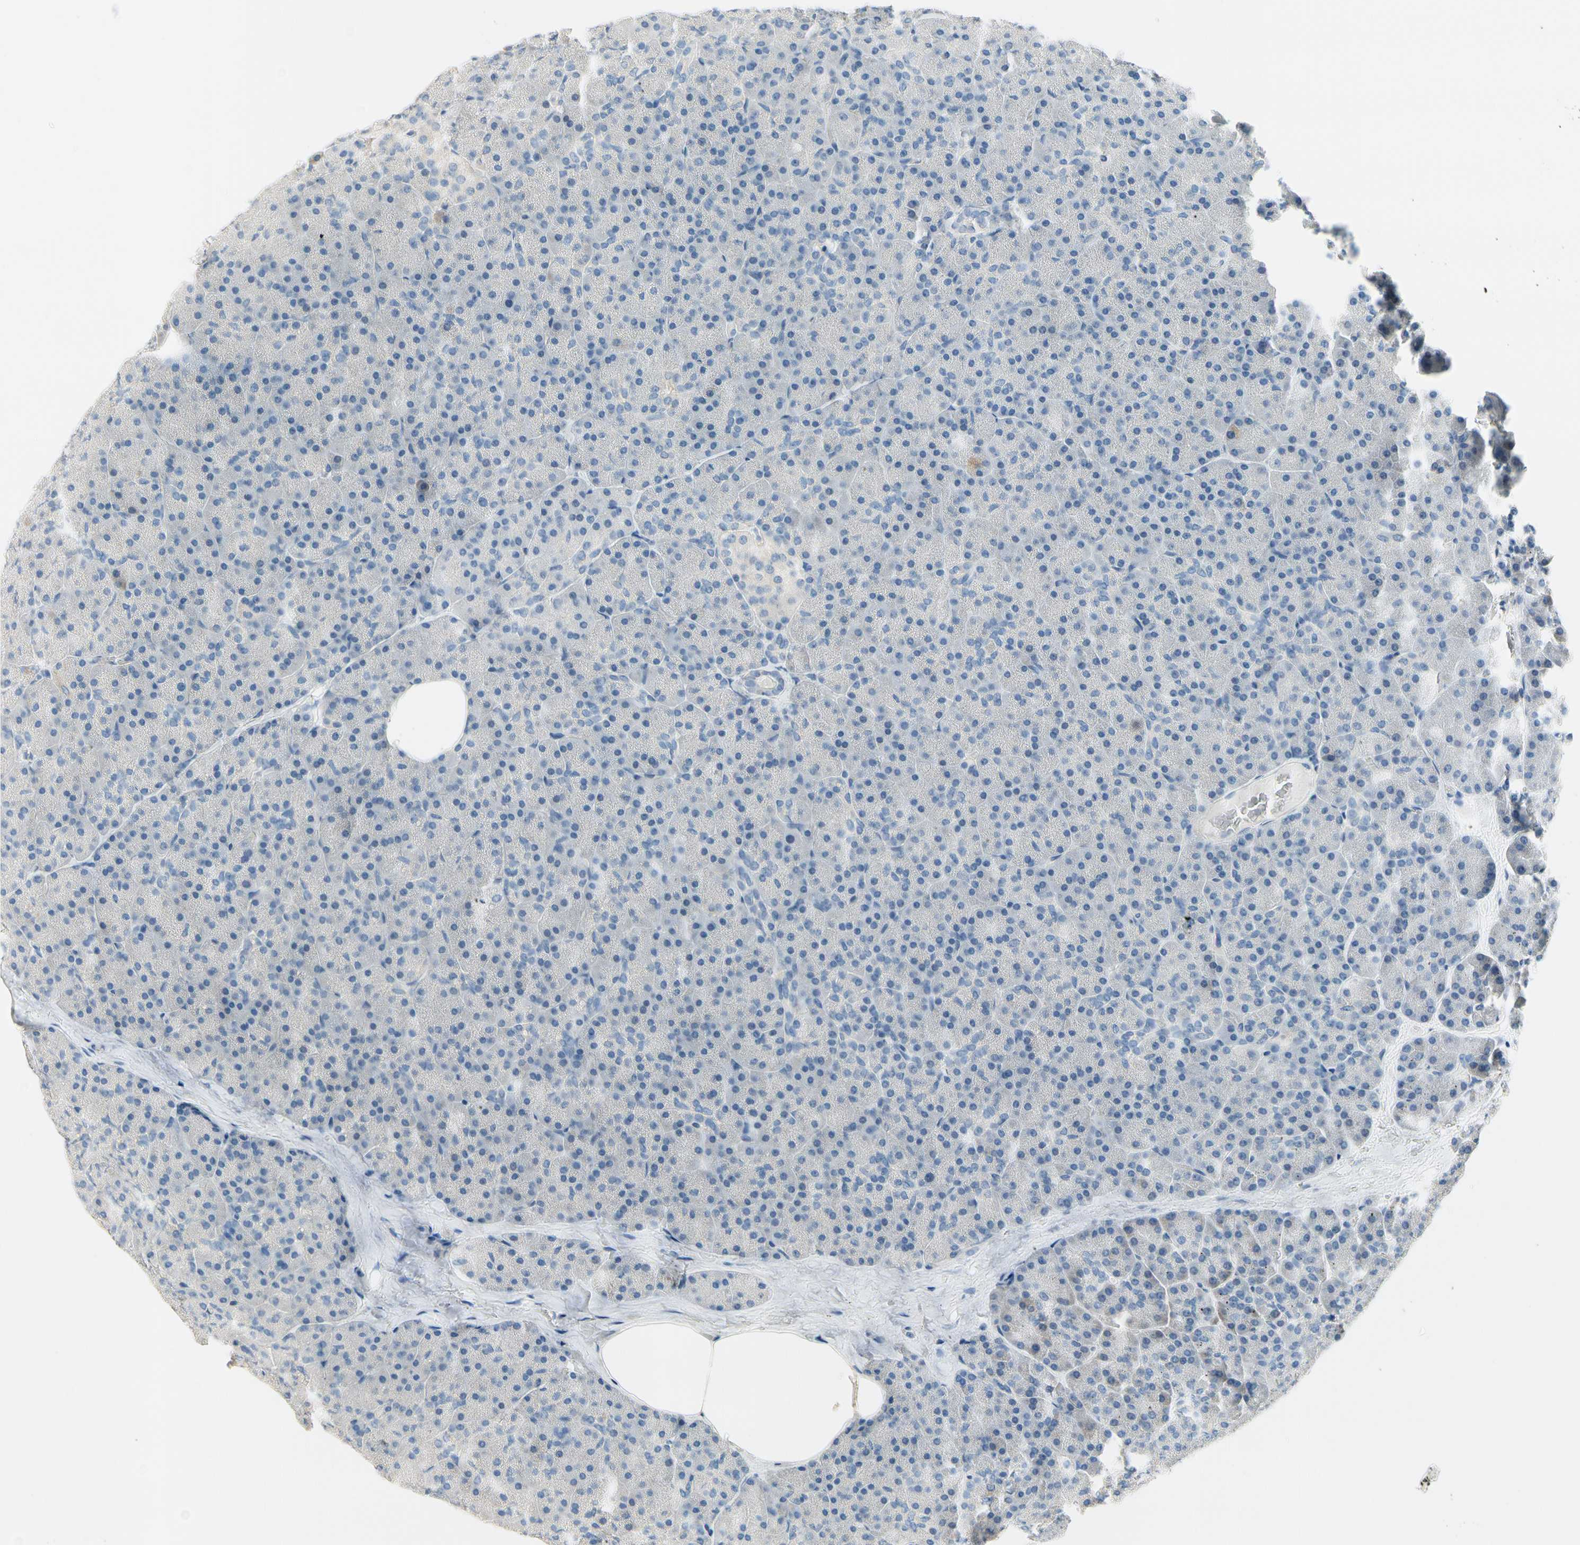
{"staining": {"intensity": "weak", "quantity": "<25%", "location": "cytoplasmic/membranous"}, "tissue": "pancreas", "cell_type": "Exocrine glandular cells", "image_type": "normal", "snomed": [{"axis": "morphology", "description": "Normal tissue, NOS"}, {"axis": "topography", "description": "Pancreas"}], "caption": "Immunohistochemistry of benign pancreas reveals no staining in exocrine glandular cells.", "gene": "CKAP2", "patient": {"sex": "female", "age": 35}}